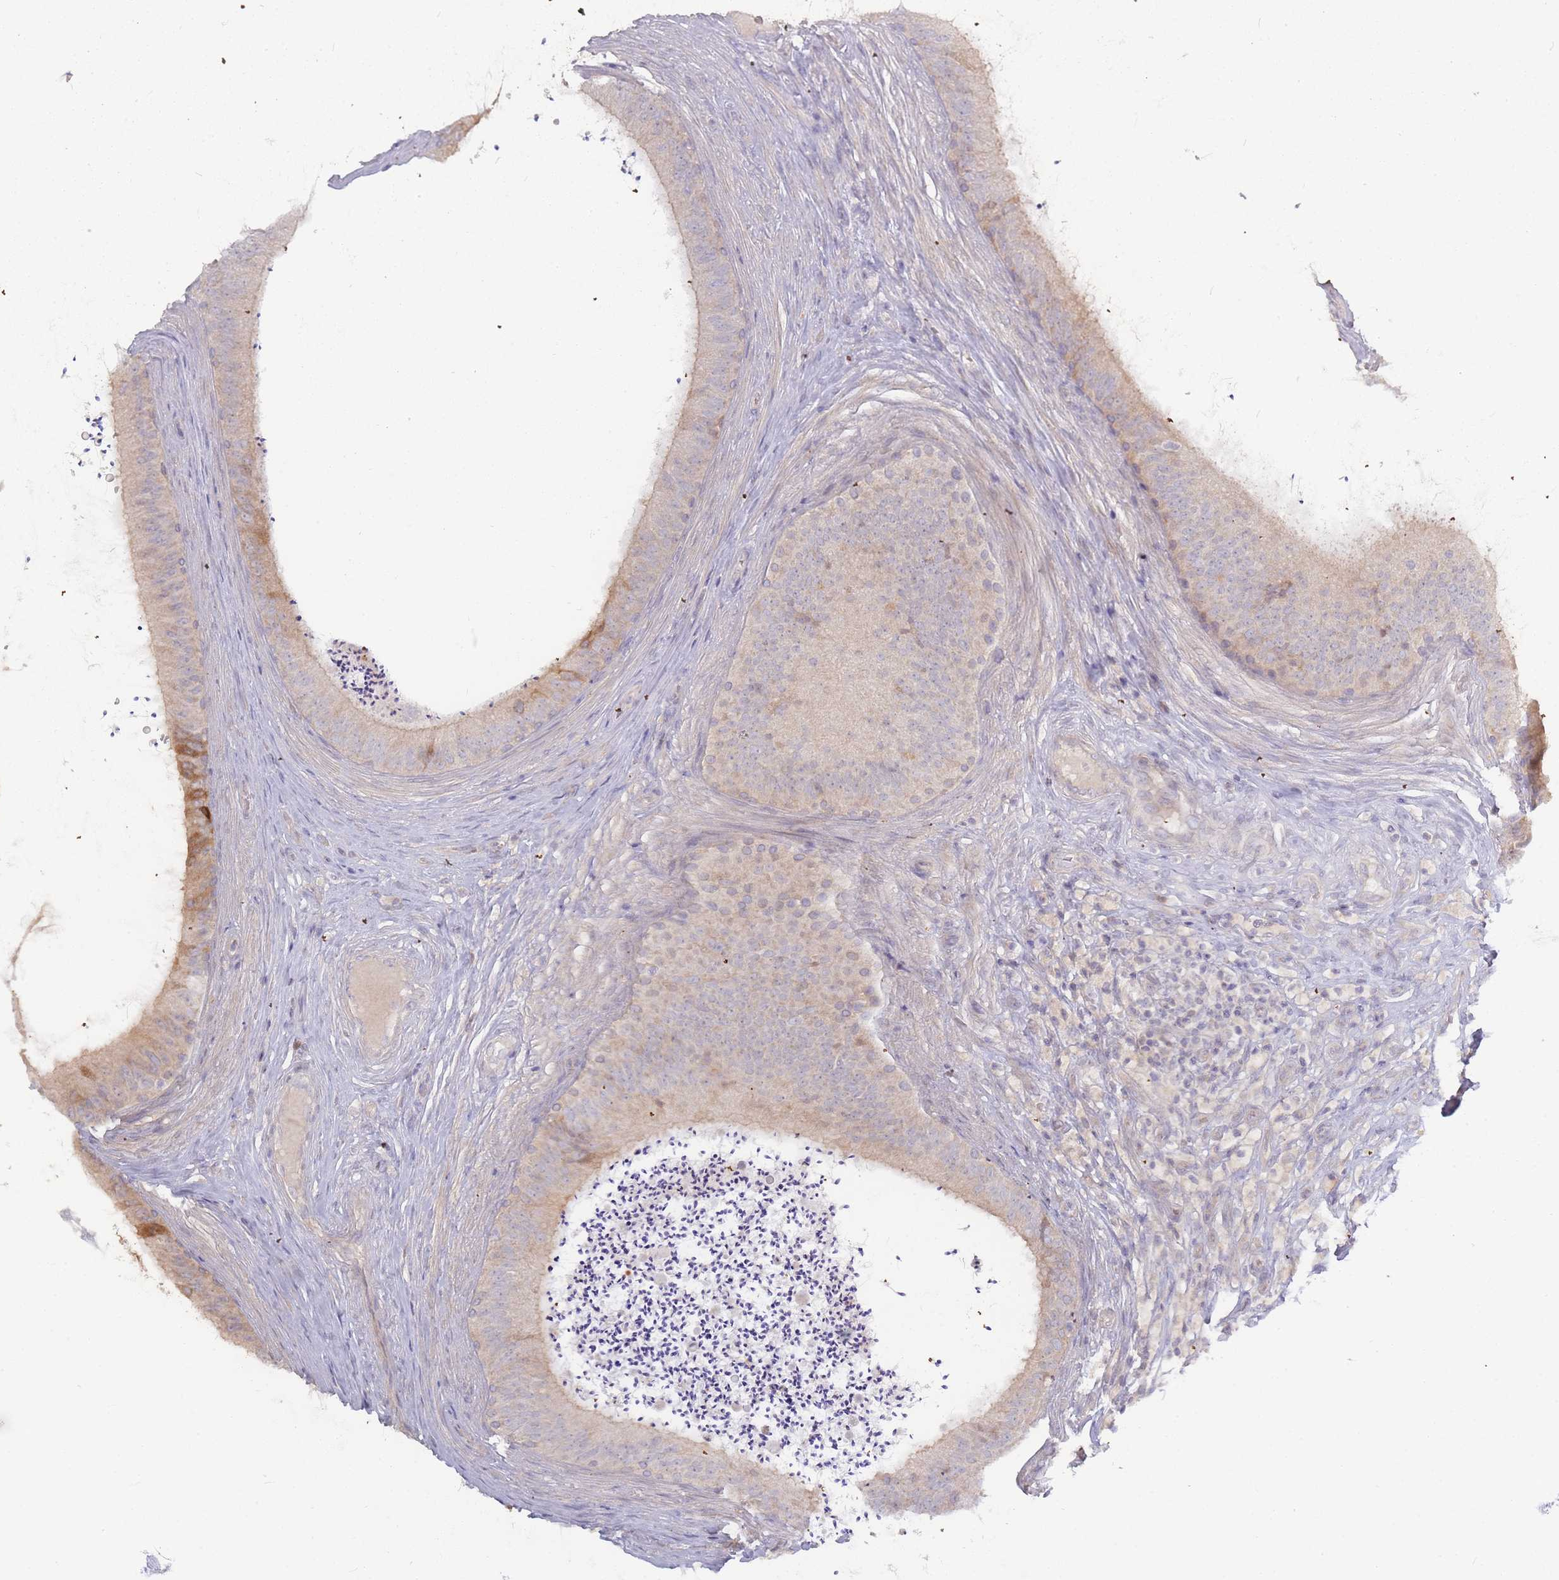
{"staining": {"intensity": "moderate", "quantity": "<25%", "location": "cytoplasmic/membranous"}, "tissue": "epididymis", "cell_type": "Glandular cells", "image_type": "normal", "snomed": [{"axis": "morphology", "description": "Normal tissue, NOS"}, {"axis": "topography", "description": "Testis"}, {"axis": "topography", "description": "Epididymis"}], "caption": "Unremarkable epididymis displays moderate cytoplasmic/membranous positivity in approximately <25% of glandular cells.", "gene": "SPHKAP", "patient": {"sex": "male", "age": 41}}